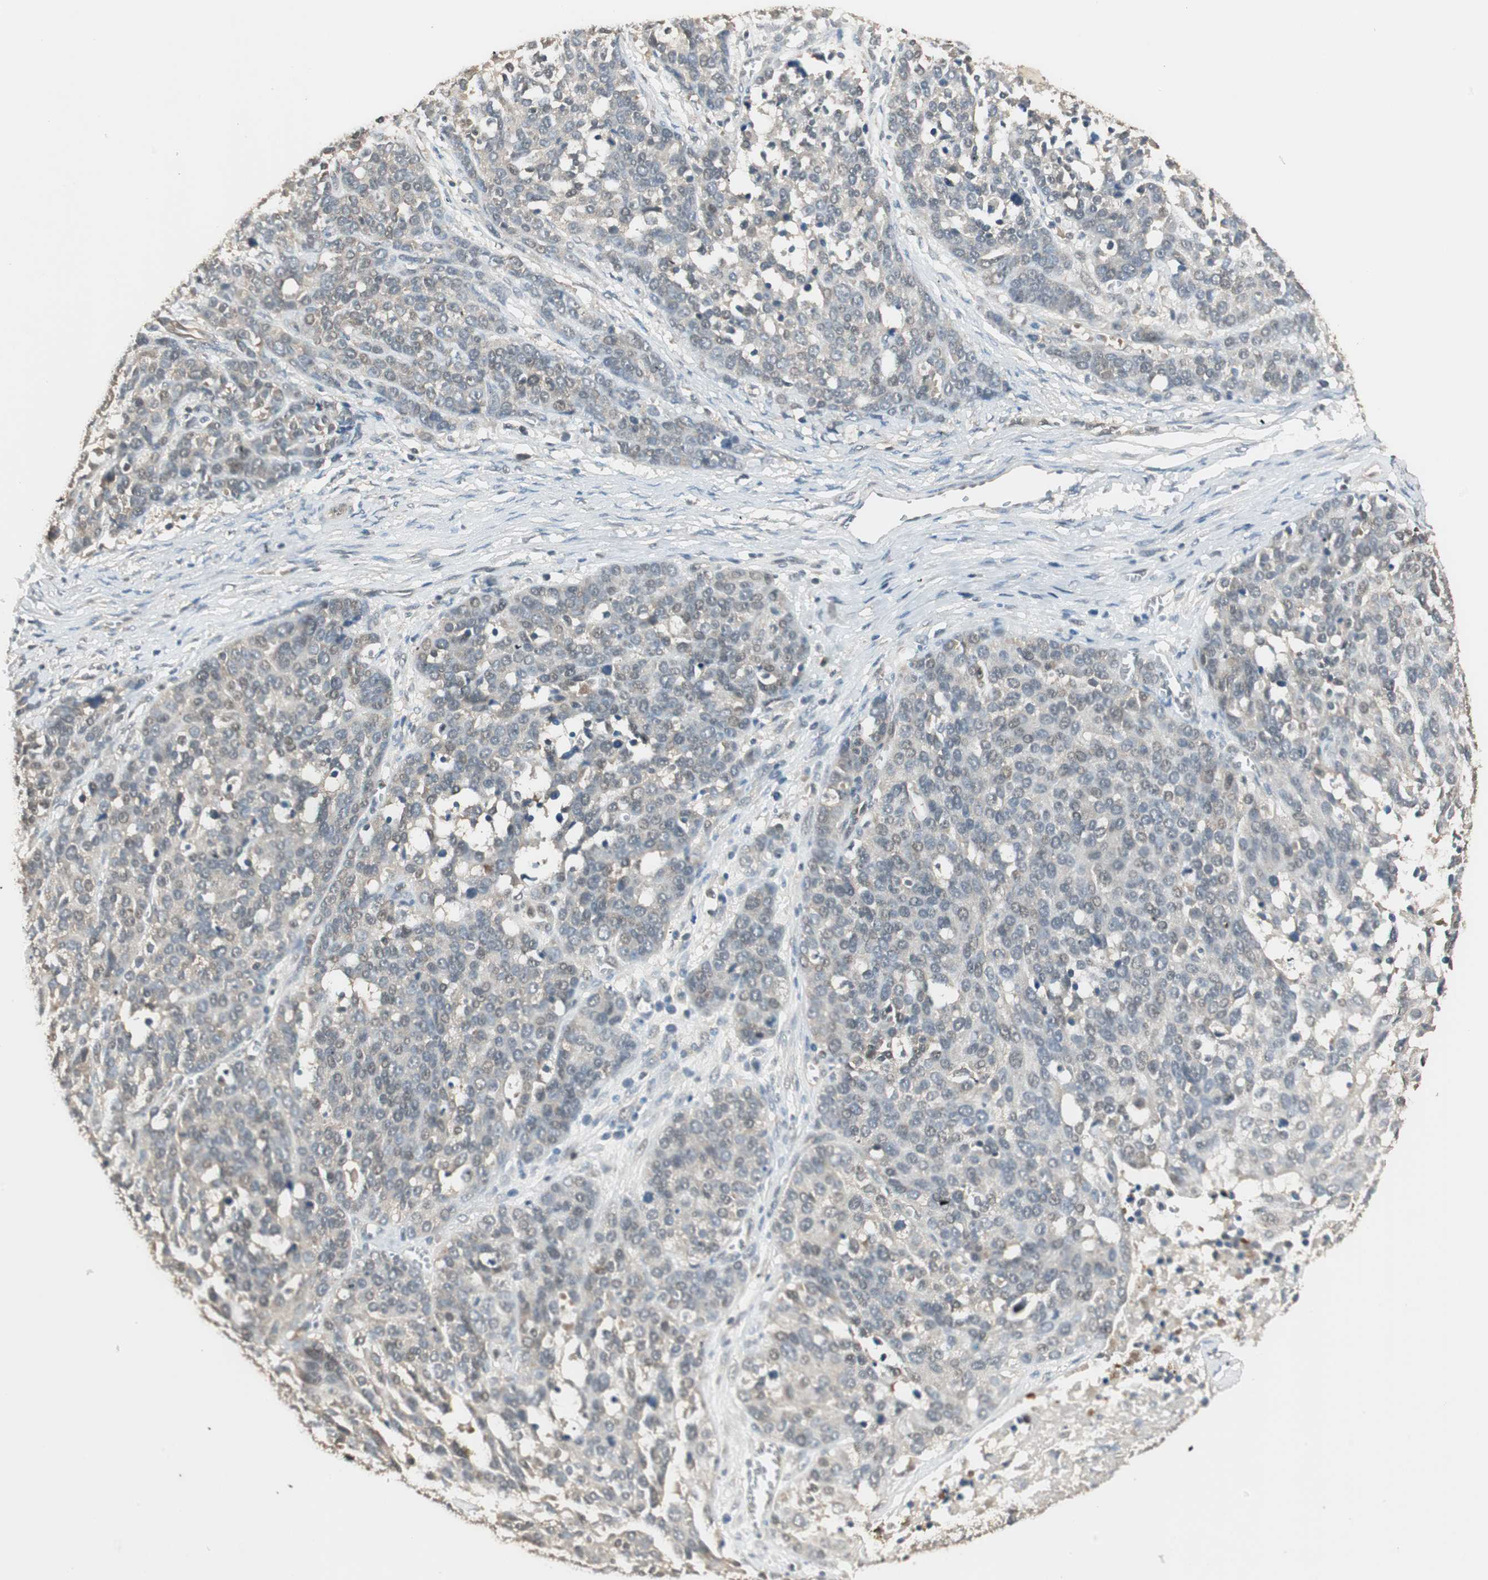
{"staining": {"intensity": "weak", "quantity": "<25%", "location": "nuclear"}, "tissue": "ovarian cancer", "cell_type": "Tumor cells", "image_type": "cancer", "snomed": [{"axis": "morphology", "description": "Cystadenocarcinoma, serous, NOS"}, {"axis": "topography", "description": "Ovary"}], "caption": "Tumor cells are negative for protein expression in human ovarian serous cystadenocarcinoma. (IHC, brightfield microscopy, high magnification).", "gene": "USP5", "patient": {"sex": "female", "age": 44}}